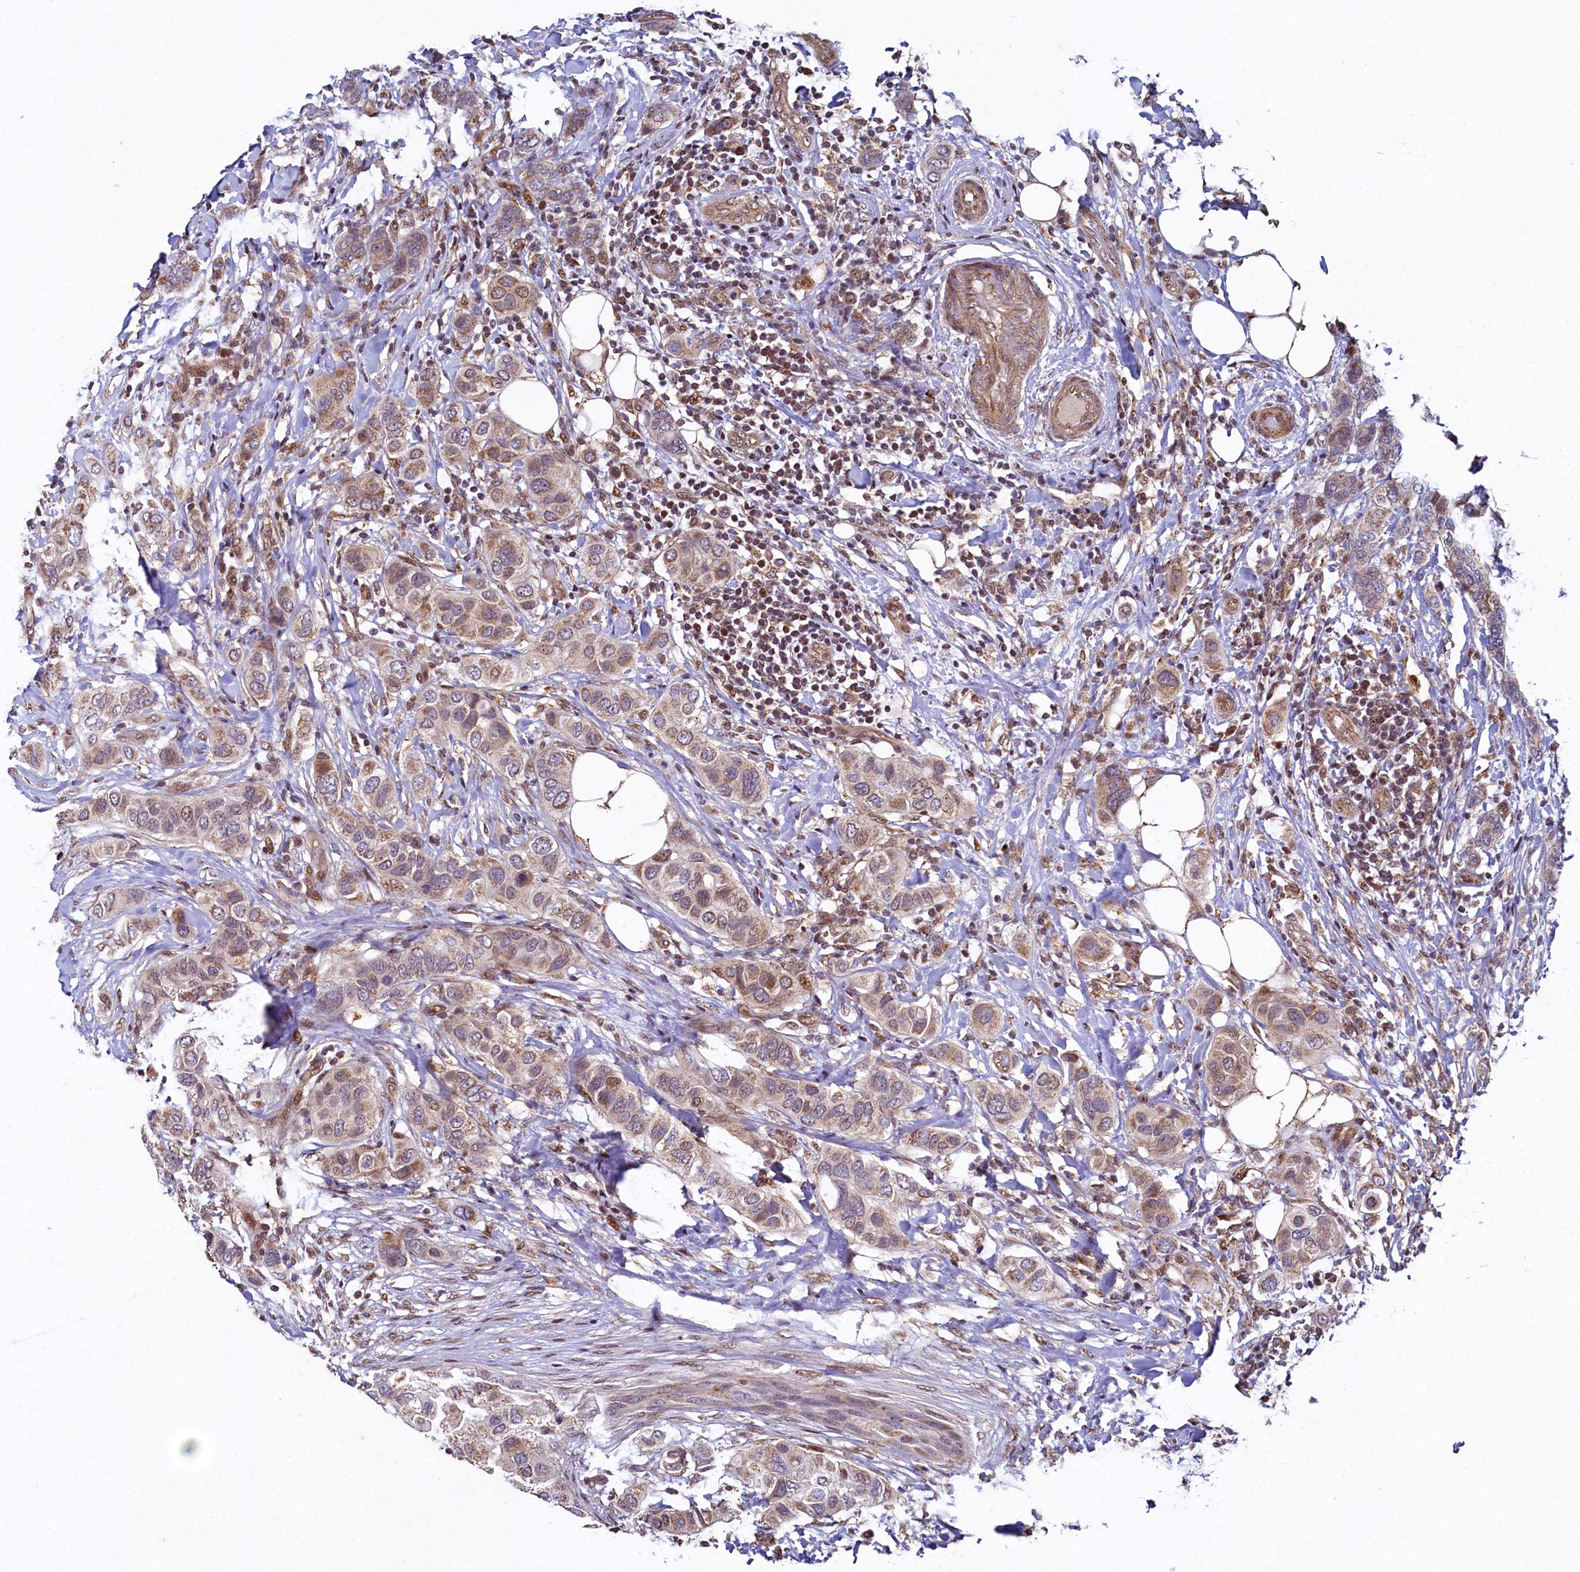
{"staining": {"intensity": "weak", "quantity": ">75%", "location": "cytoplasmic/membranous,nuclear"}, "tissue": "breast cancer", "cell_type": "Tumor cells", "image_type": "cancer", "snomed": [{"axis": "morphology", "description": "Lobular carcinoma"}, {"axis": "topography", "description": "Breast"}], "caption": "Tumor cells display low levels of weak cytoplasmic/membranous and nuclear expression in about >75% of cells in human breast cancer (lobular carcinoma). (DAB (3,3'-diaminobenzidine) = brown stain, brightfield microscopy at high magnification).", "gene": "ZNF577", "patient": {"sex": "female", "age": 51}}